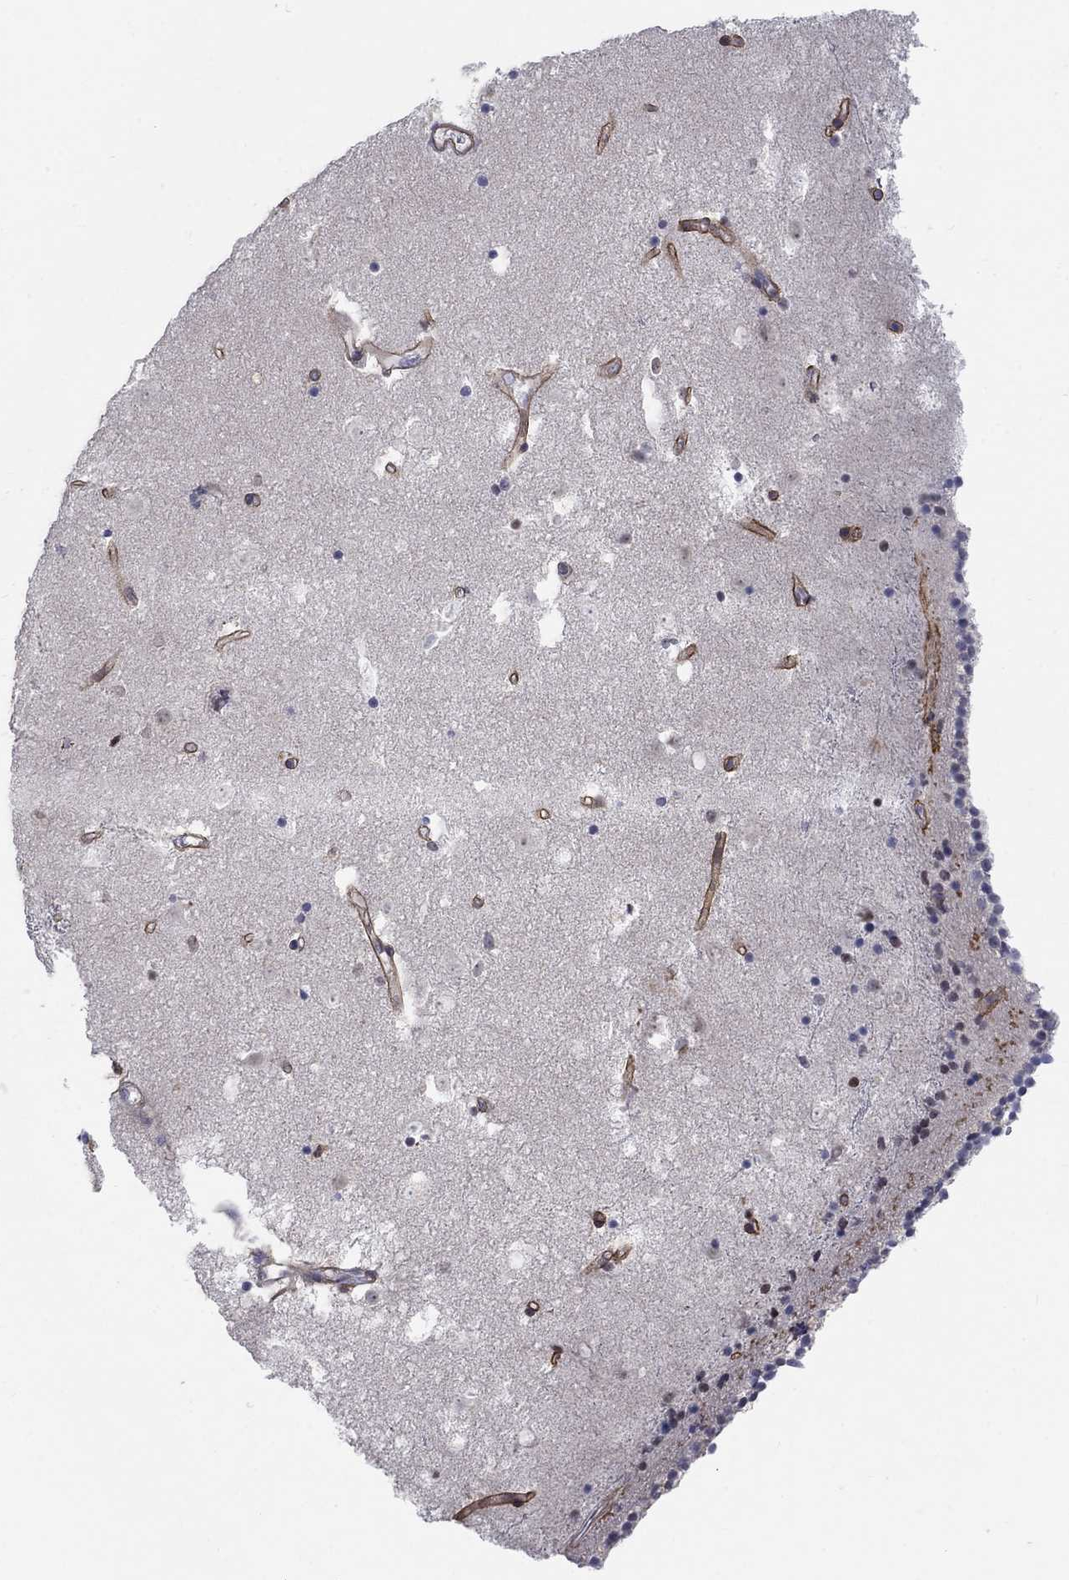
{"staining": {"intensity": "negative", "quantity": "none", "location": "none"}, "tissue": "caudate", "cell_type": "Glial cells", "image_type": "normal", "snomed": [{"axis": "morphology", "description": "Normal tissue, NOS"}, {"axis": "topography", "description": "Lateral ventricle wall"}], "caption": "Immunohistochemistry (IHC) of unremarkable human caudate exhibits no expression in glial cells.", "gene": "EGFLAM", "patient": {"sex": "female", "age": 71}}